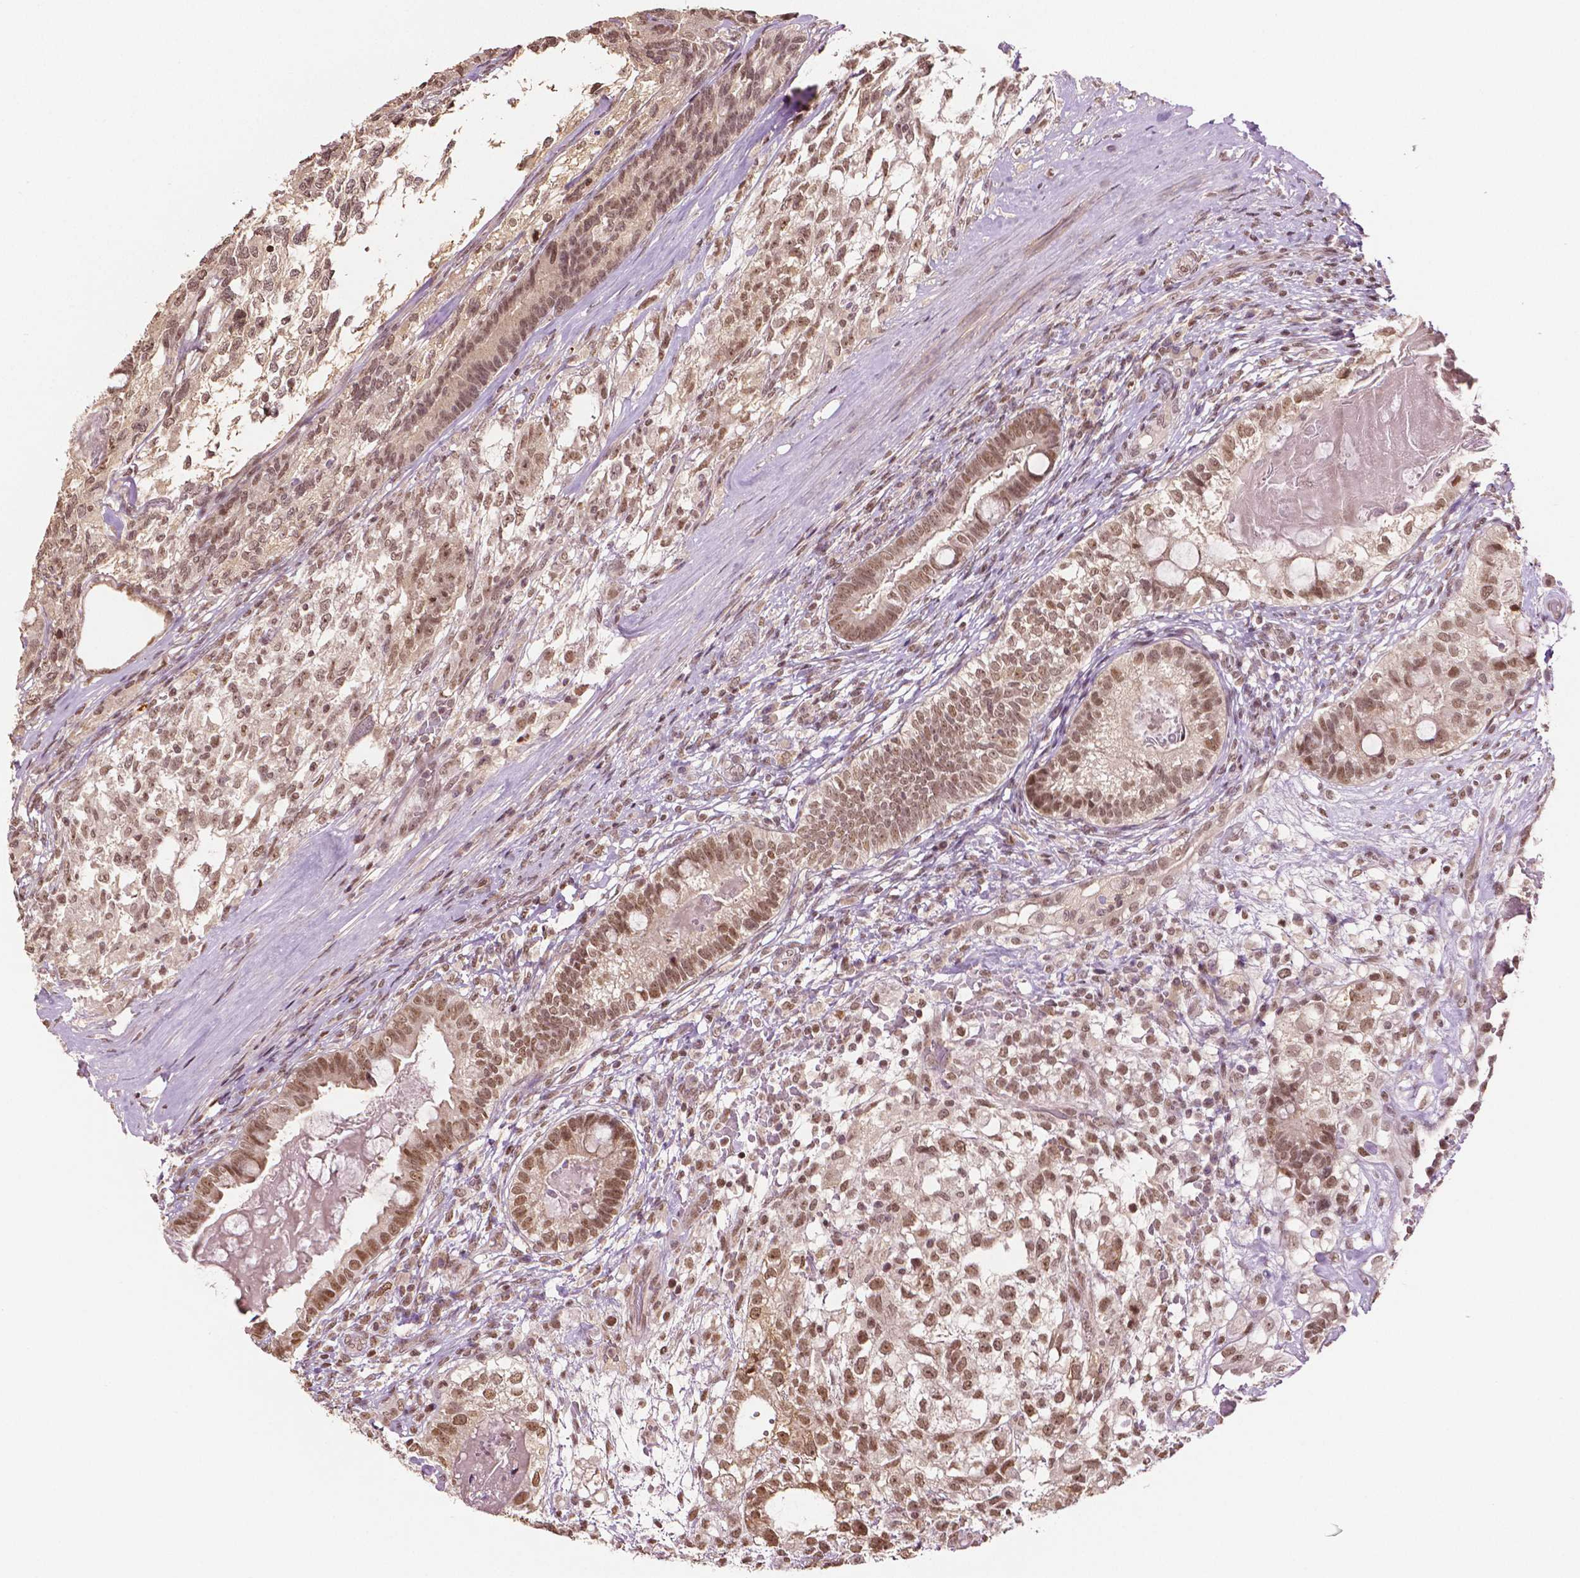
{"staining": {"intensity": "moderate", "quantity": ">75%", "location": "nuclear"}, "tissue": "testis cancer", "cell_type": "Tumor cells", "image_type": "cancer", "snomed": [{"axis": "morphology", "description": "Seminoma, NOS"}, {"axis": "morphology", "description": "Carcinoma, Embryonal, NOS"}, {"axis": "topography", "description": "Testis"}], "caption": "IHC histopathology image of neoplastic tissue: seminoma (testis) stained using immunohistochemistry (IHC) demonstrates medium levels of moderate protein expression localized specifically in the nuclear of tumor cells, appearing as a nuclear brown color.", "gene": "DEK", "patient": {"sex": "male", "age": 41}}